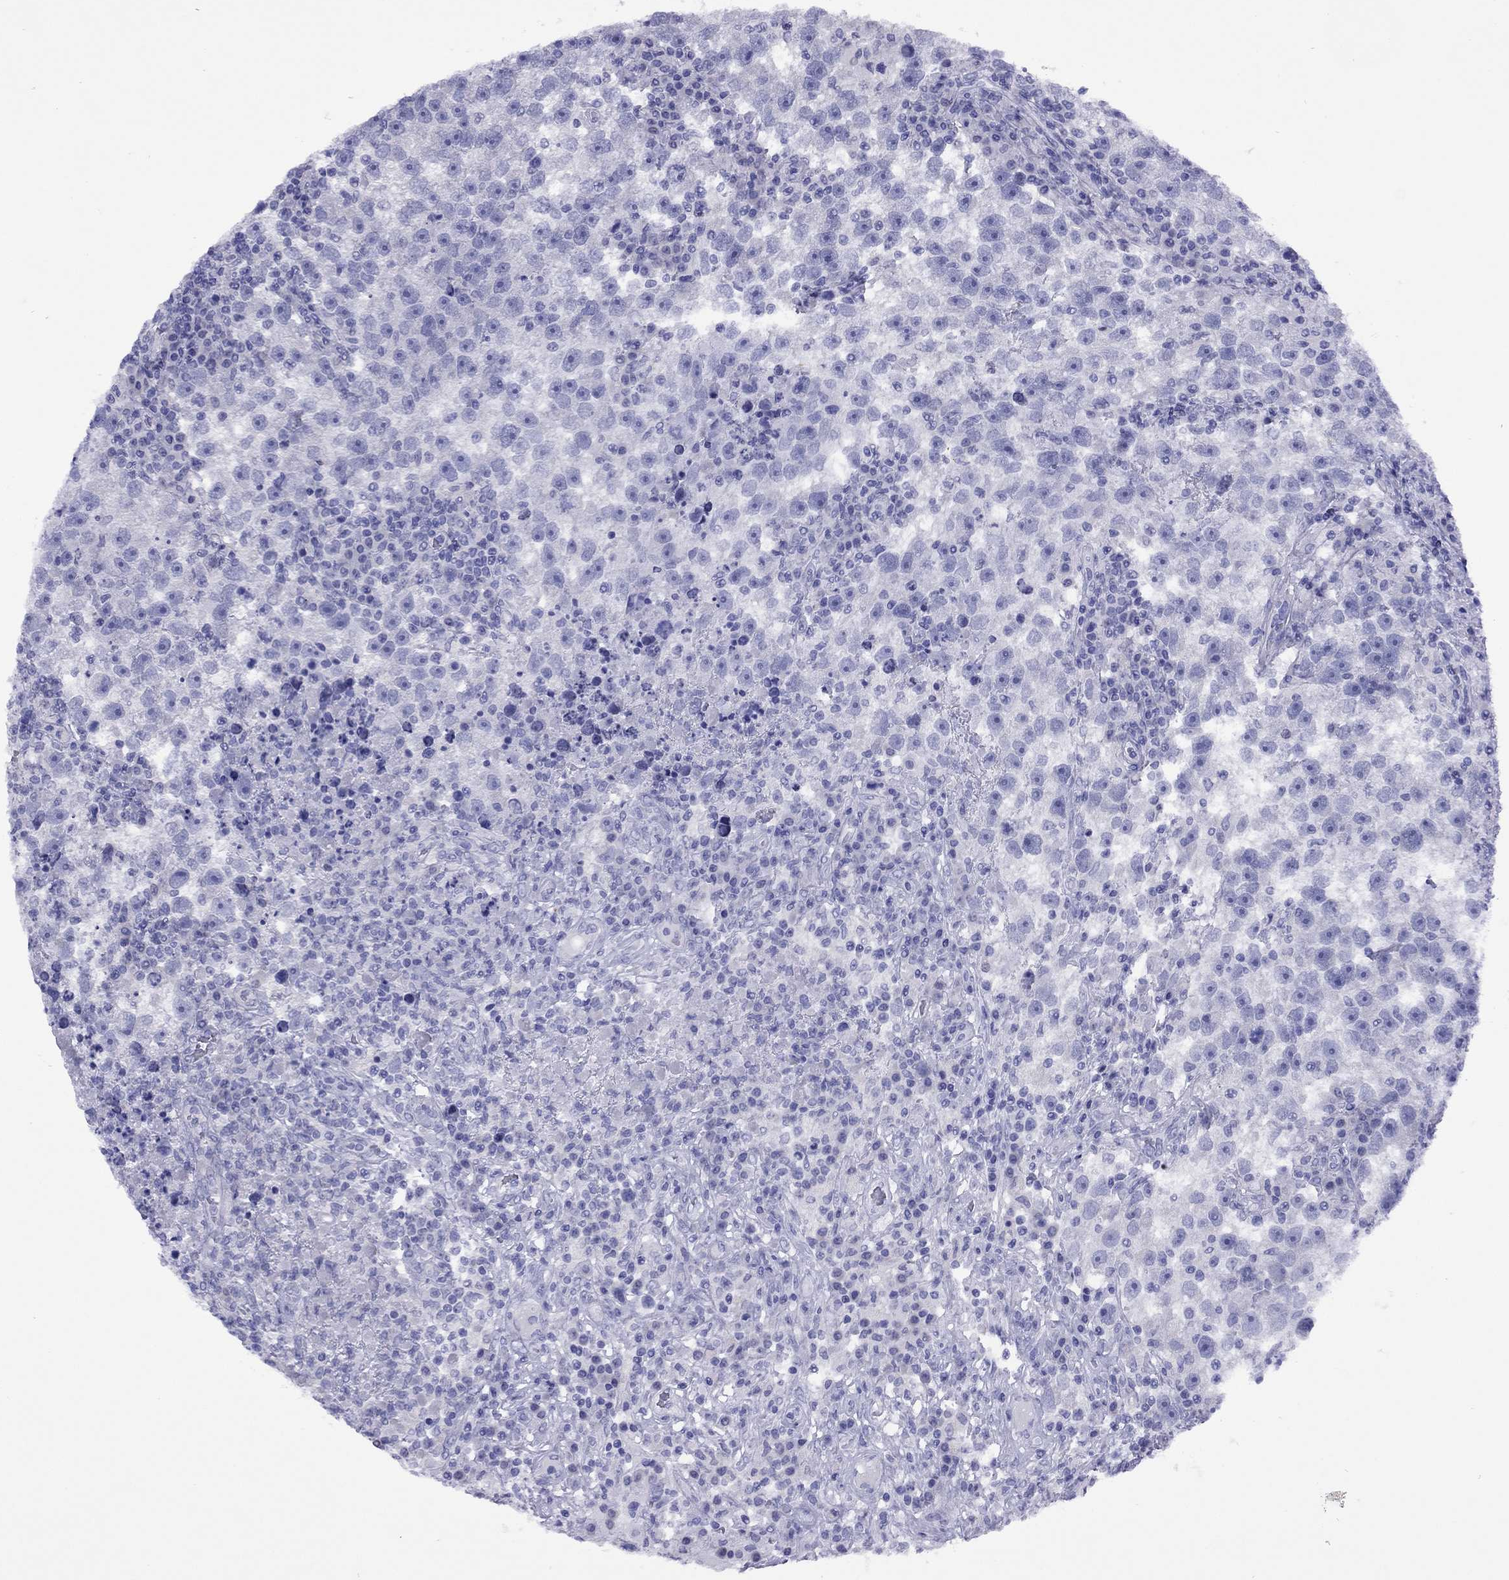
{"staining": {"intensity": "negative", "quantity": "none", "location": "none"}, "tissue": "testis cancer", "cell_type": "Tumor cells", "image_type": "cancer", "snomed": [{"axis": "morphology", "description": "Seminoma, NOS"}, {"axis": "topography", "description": "Testis"}], "caption": "There is no significant positivity in tumor cells of testis cancer (seminoma).", "gene": "FIGLA", "patient": {"sex": "male", "age": 47}}